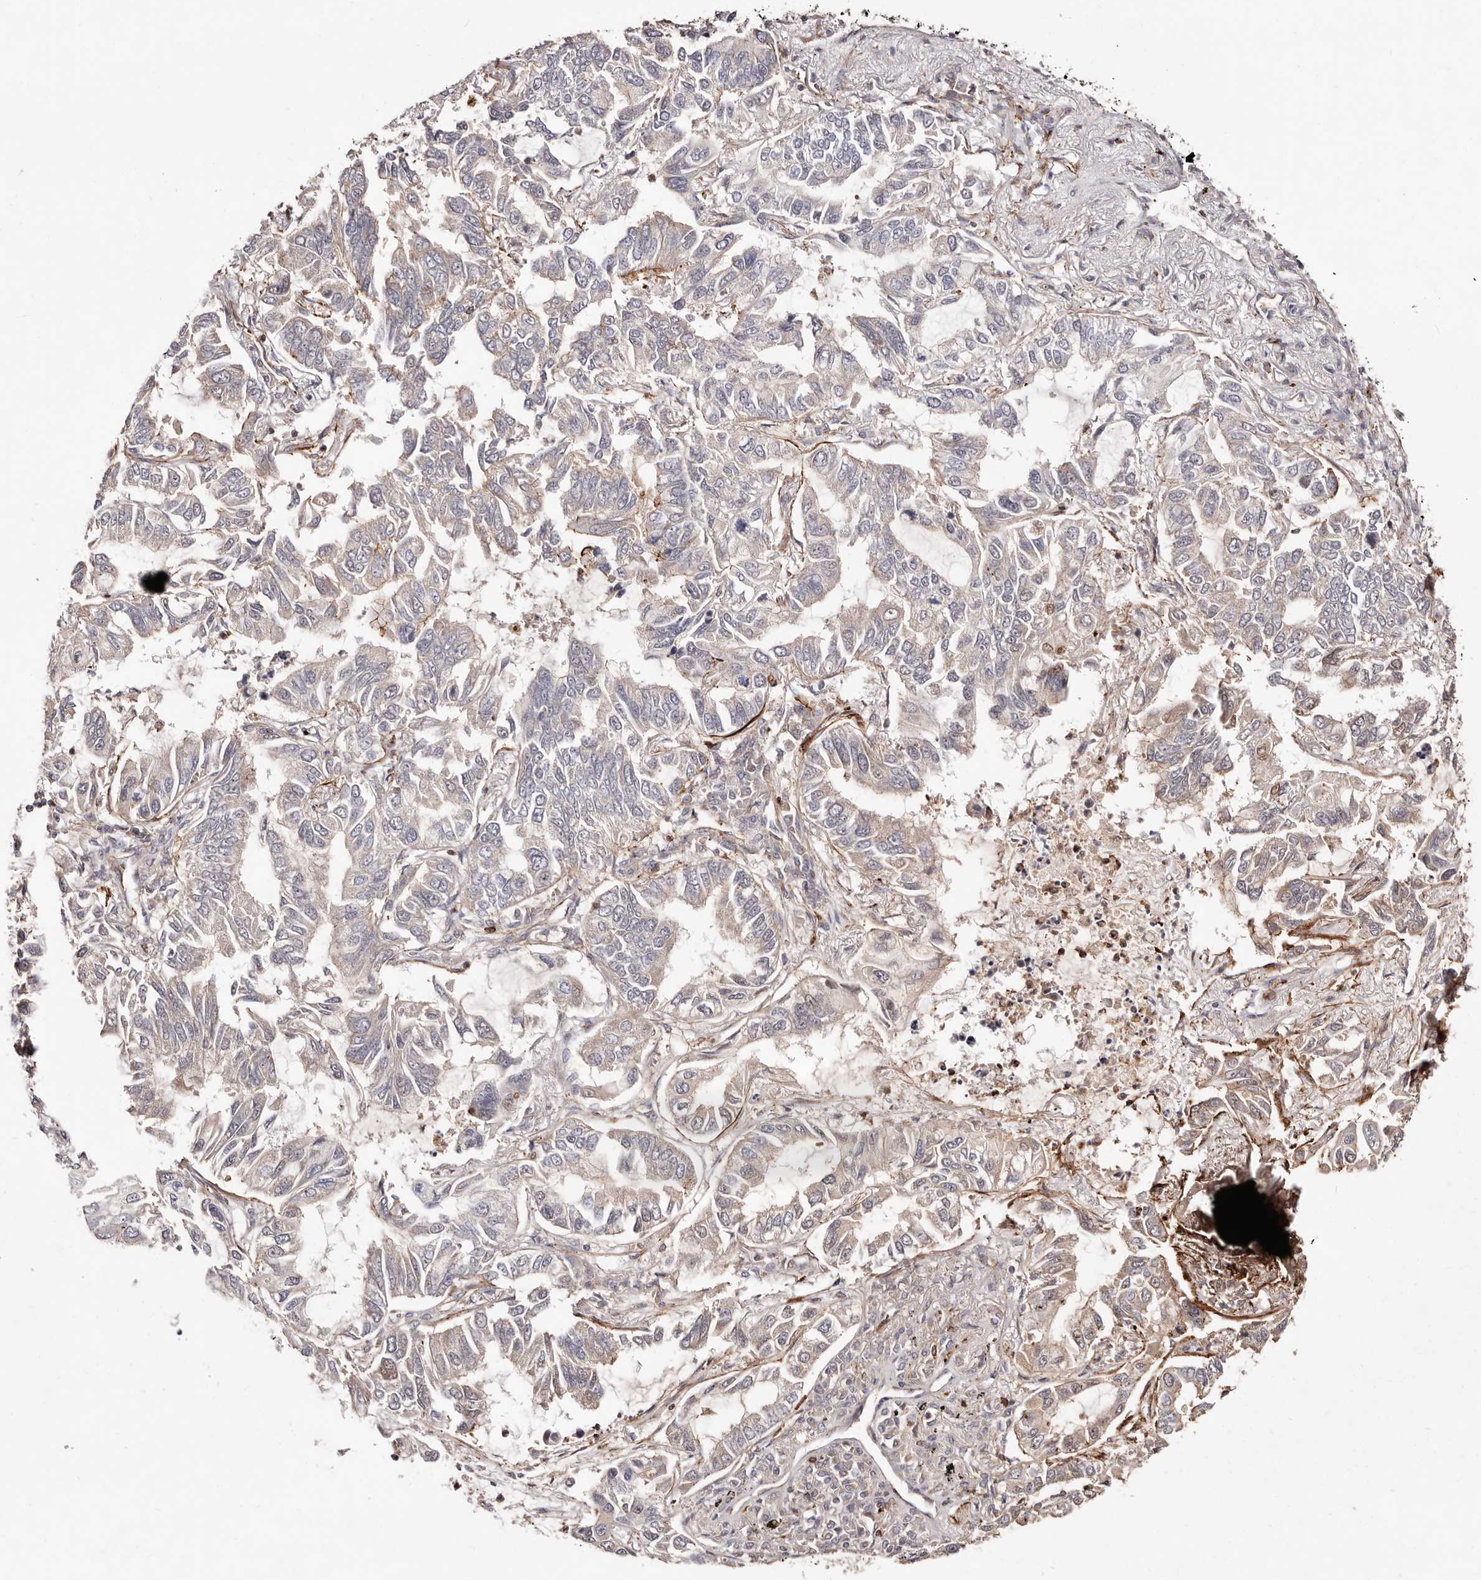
{"staining": {"intensity": "weak", "quantity": "<25%", "location": "cytoplasmic/membranous"}, "tissue": "lung cancer", "cell_type": "Tumor cells", "image_type": "cancer", "snomed": [{"axis": "morphology", "description": "Adenocarcinoma, NOS"}, {"axis": "topography", "description": "Lung"}], "caption": "High power microscopy micrograph of an IHC histopathology image of adenocarcinoma (lung), revealing no significant positivity in tumor cells.", "gene": "PTPN22", "patient": {"sex": "male", "age": 64}}